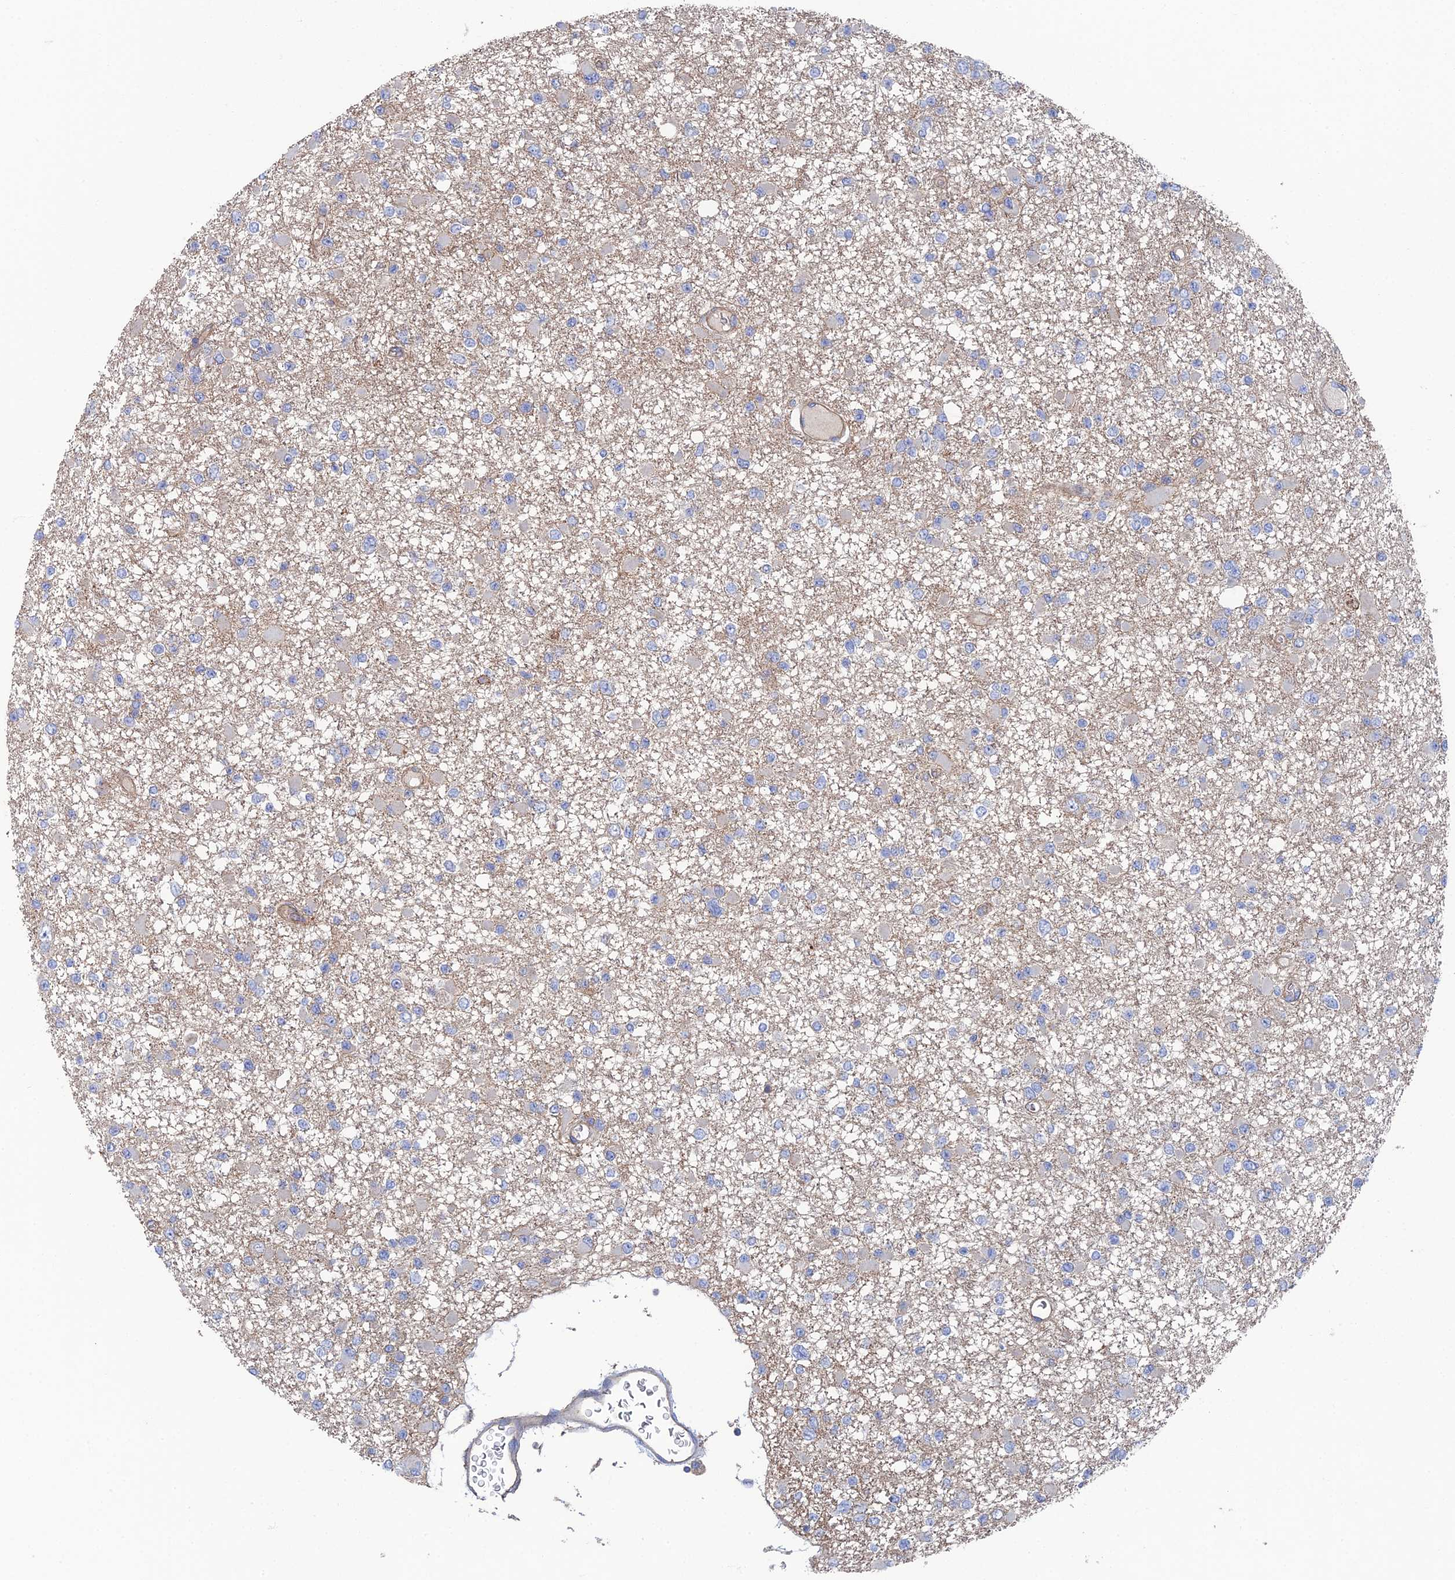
{"staining": {"intensity": "negative", "quantity": "none", "location": "none"}, "tissue": "glioma", "cell_type": "Tumor cells", "image_type": "cancer", "snomed": [{"axis": "morphology", "description": "Glioma, malignant, Low grade"}, {"axis": "topography", "description": "Brain"}], "caption": "This is an immunohistochemistry (IHC) photomicrograph of malignant low-grade glioma. There is no positivity in tumor cells.", "gene": "SNX11", "patient": {"sex": "female", "age": 22}}